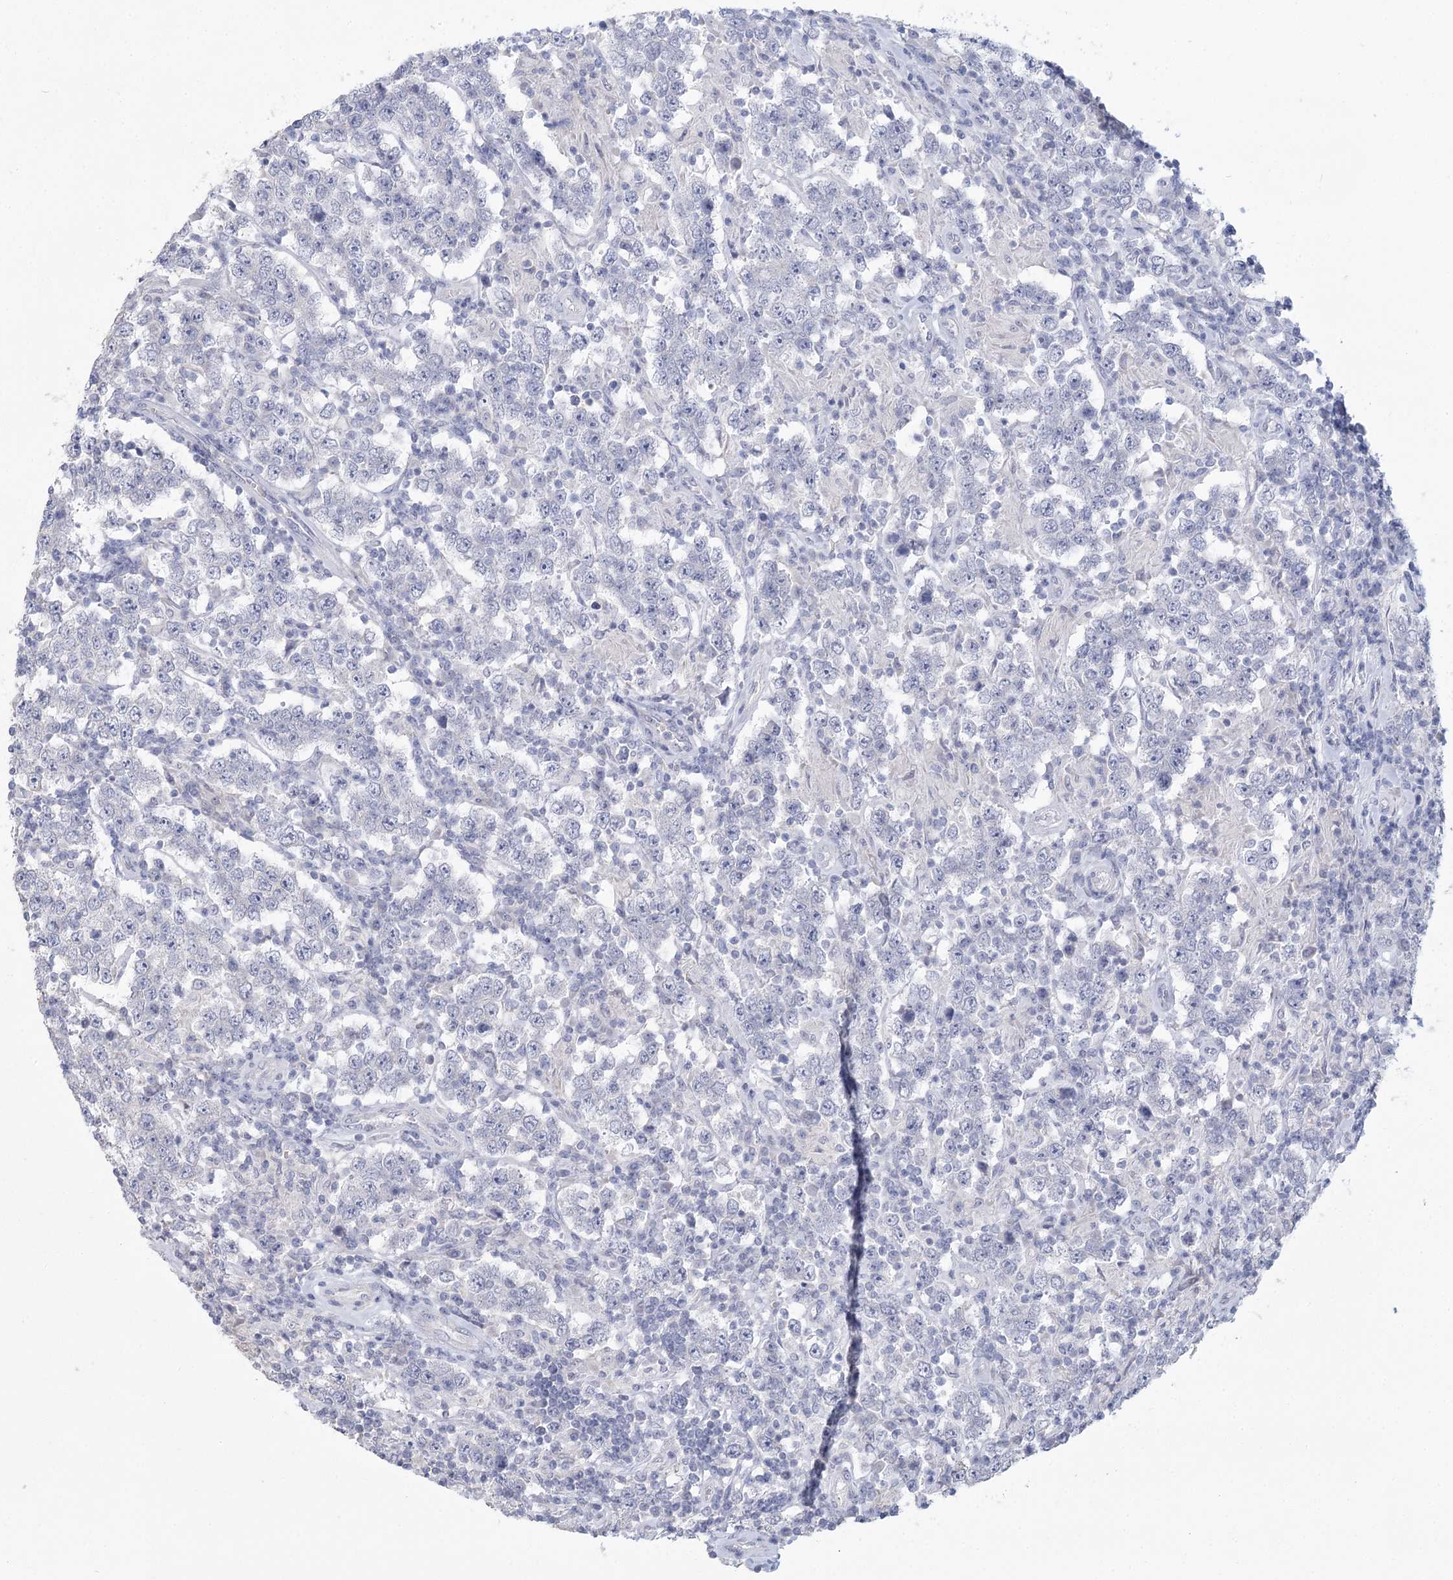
{"staining": {"intensity": "negative", "quantity": "none", "location": "none"}, "tissue": "testis cancer", "cell_type": "Tumor cells", "image_type": "cancer", "snomed": [{"axis": "morphology", "description": "Normal tissue, NOS"}, {"axis": "morphology", "description": "Urothelial carcinoma, High grade"}, {"axis": "morphology", "description": "Seminoma, NOS"}, {"axis": "morphology", "description": "Carcinoma, Embryonal, NOS"}, {"axis": "topography", "description": "Urinary bladder"}, {"axis": "topography", "description": "Testis"}], "caption": "Tumor cells are negative for protein expression in human seminoma (testis).", "gene": "CNTLN", "patient": {"sex": "male", "age": 41}}